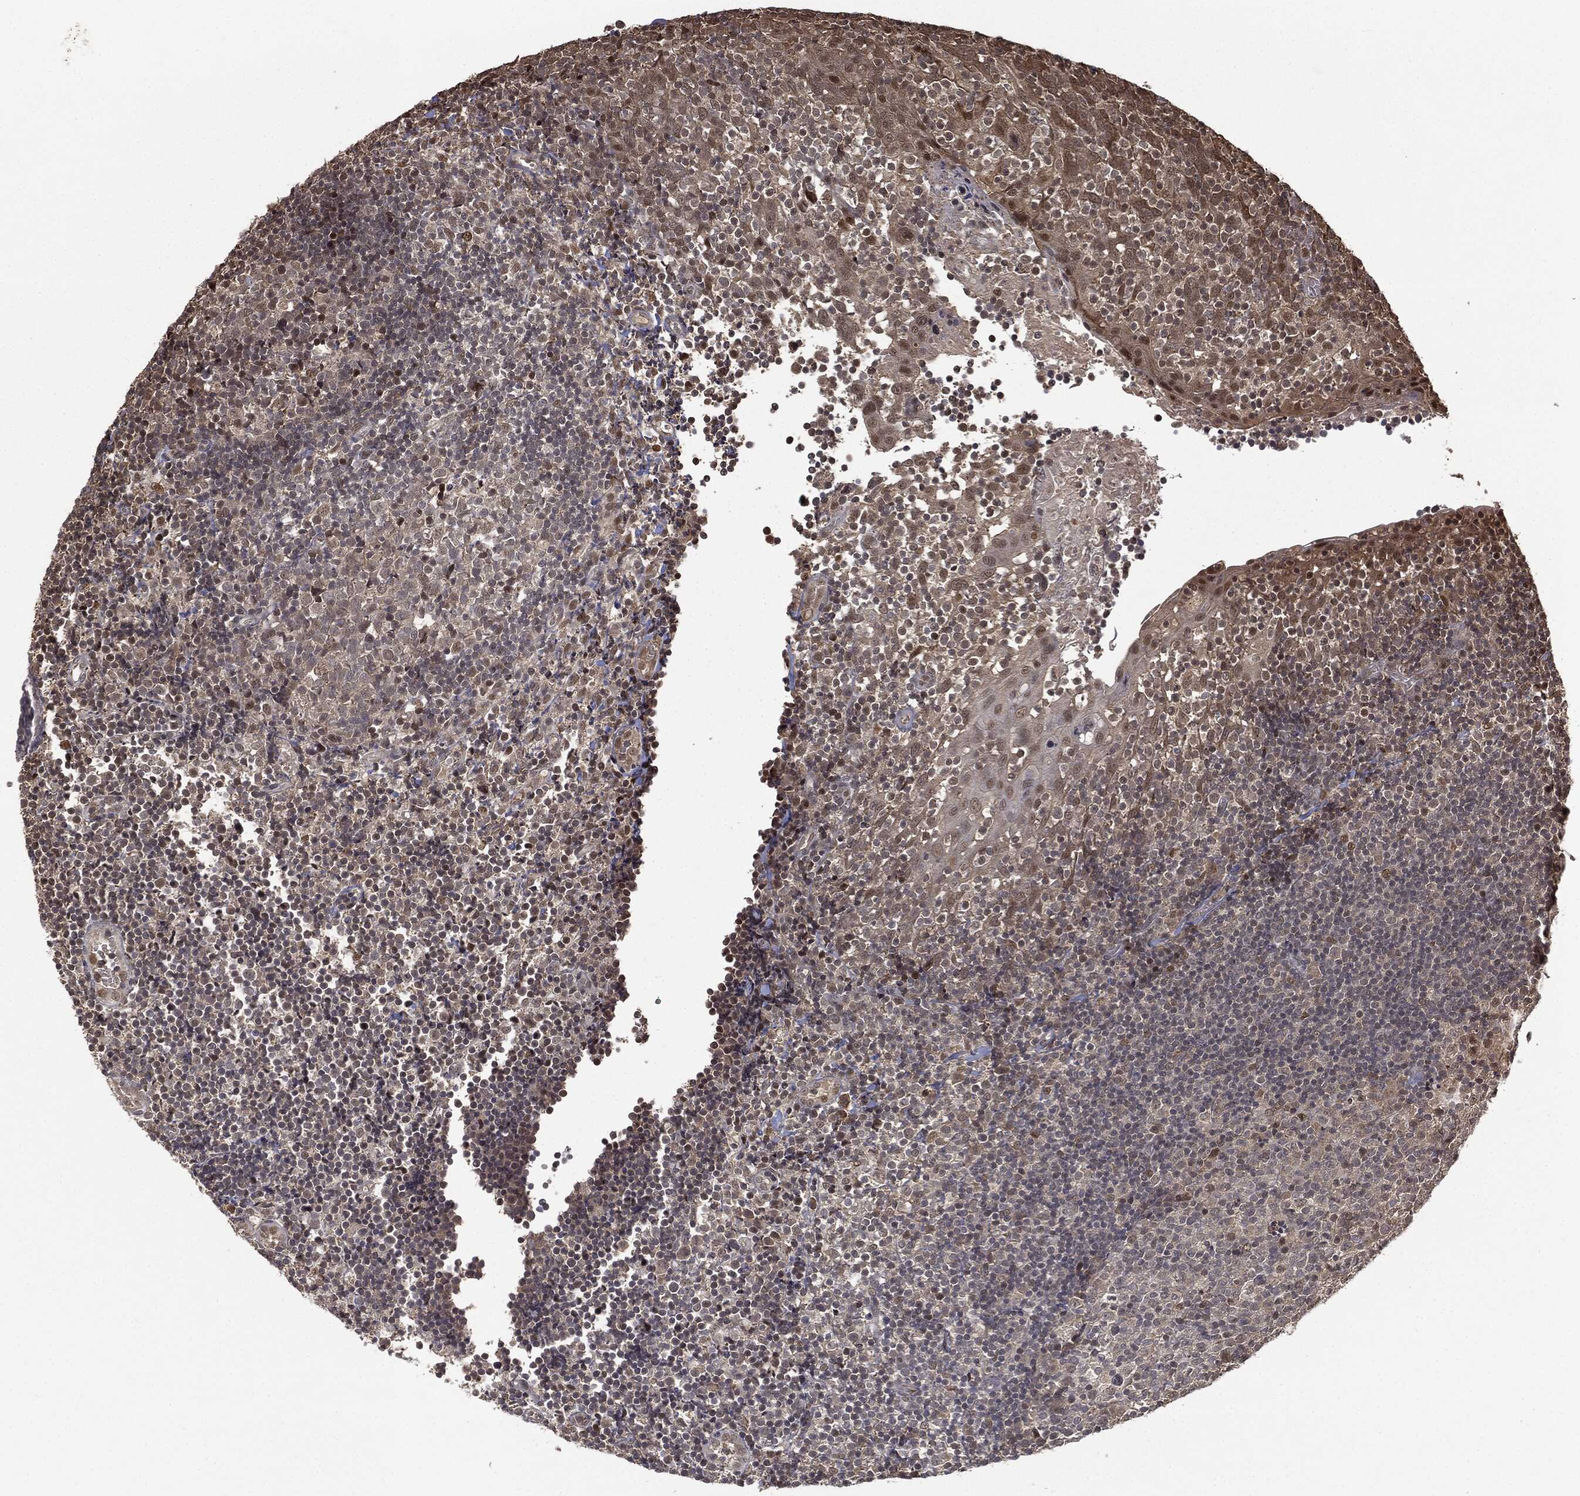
{"staining": {"intensity": "negative", "quantity": "none", "location": "none"}, "tissue": "tonsil", "cell_type": "Germinal center cells", "image_type": "normal", "snomed": [{"axis": "morphology", "description": "Normal tissue, NOS"}, {"axis": "topography", "description": "Tonsil"}], "caption": "DAB (3,3'-diaminobenzidine) immunohistochemical staining of normal human tonsil exhibits no significant positivity in germinal center cells.", "gene": "ZNHIT6", "patient": {"sex": "female", "age": 5}}